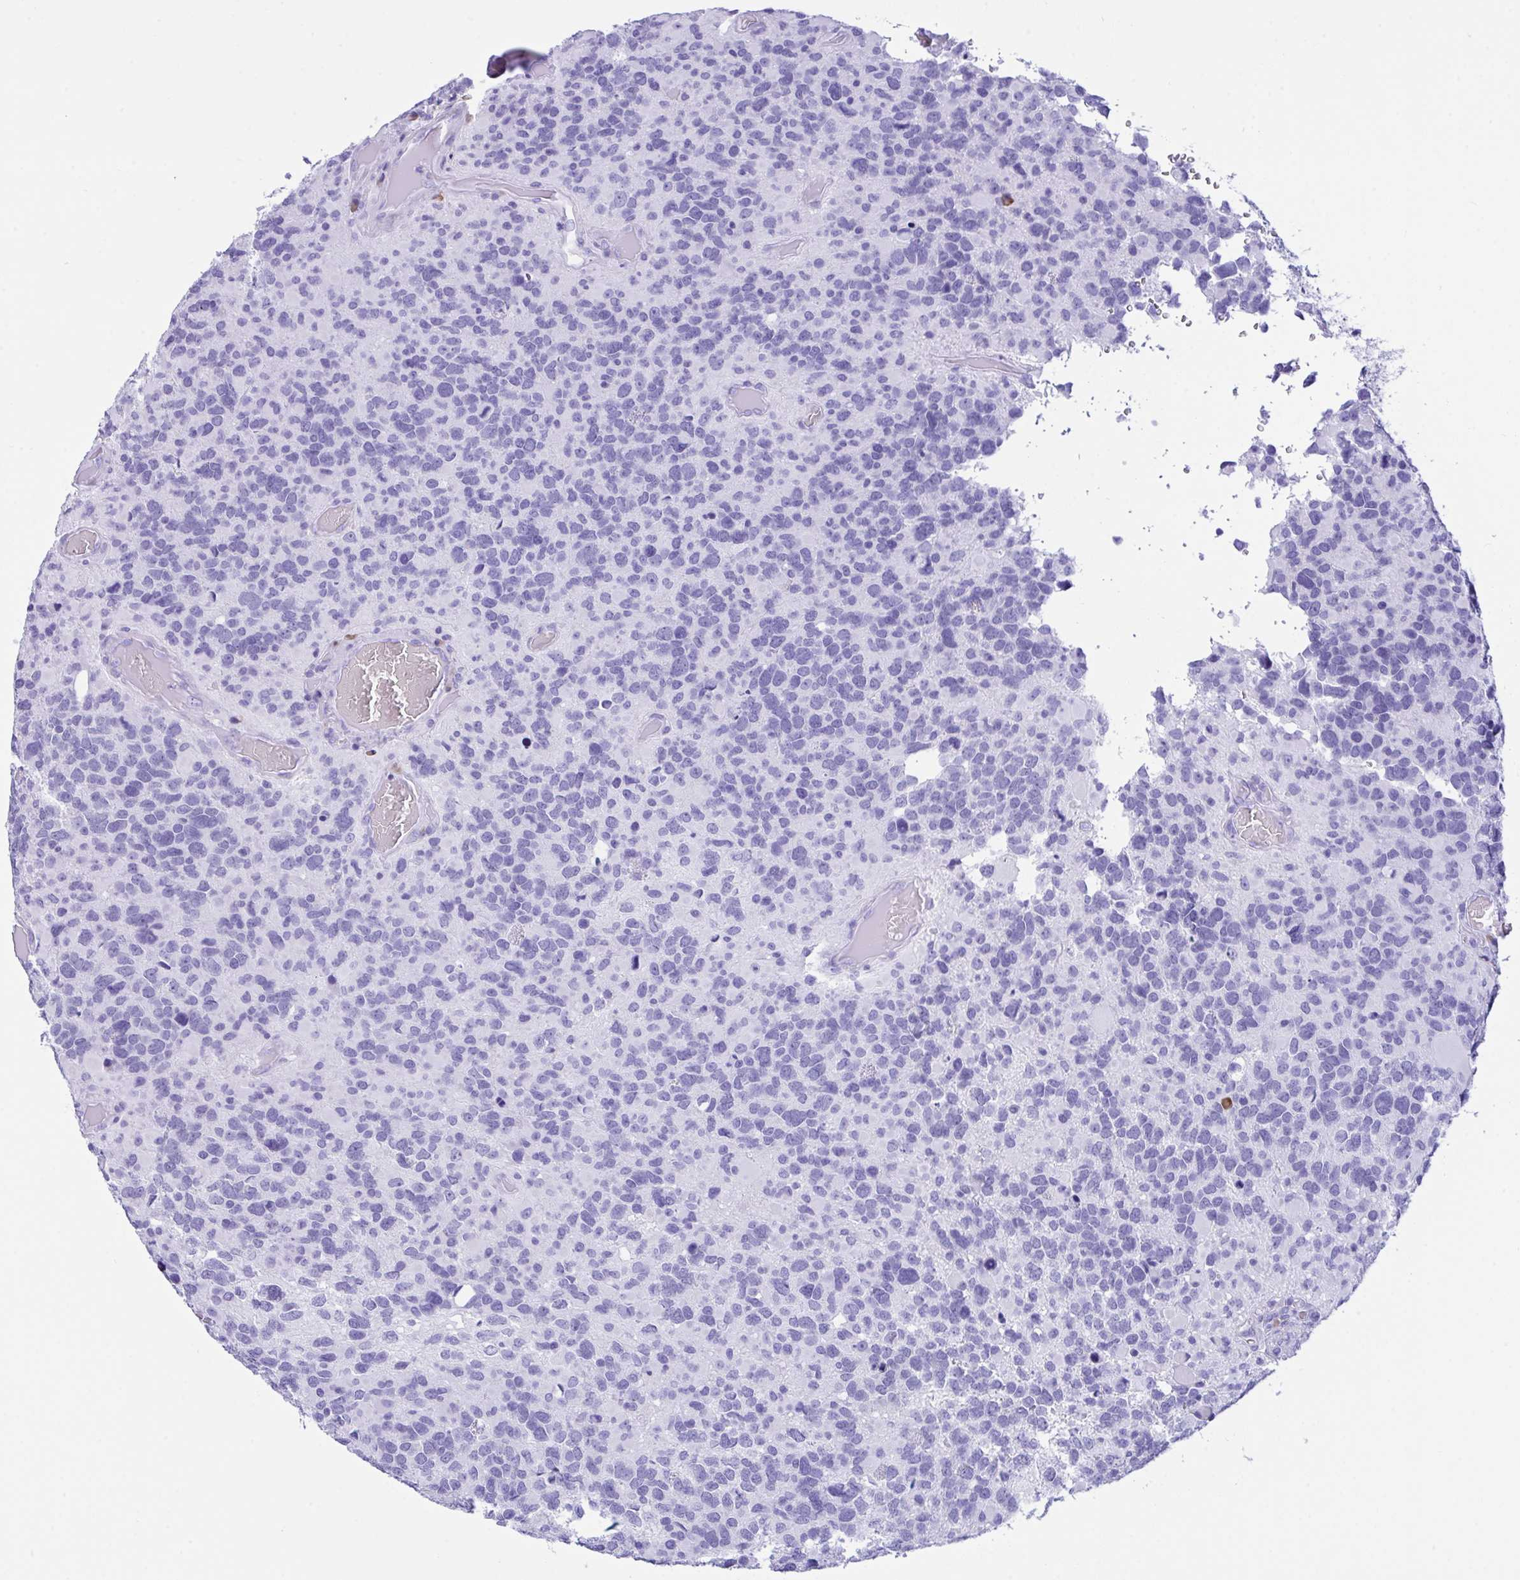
{"staining": {"intensity": "negative", "quantity": "none", "location": "none"}, "tissue": "glioma", "cell_type": "Tumor cells", "image_type": "cancer", "snomed": [{"axis": "morphology", "description": "Glioma, malignant, High grade"}, {"axis": "topography", "description": "Brain"}], "caption": "DAB immunohistochemical staining of glioma displays no significant expression in tumor cells.", "gene": "BEST4", "patient": {"sex": "female", "age": 40}}